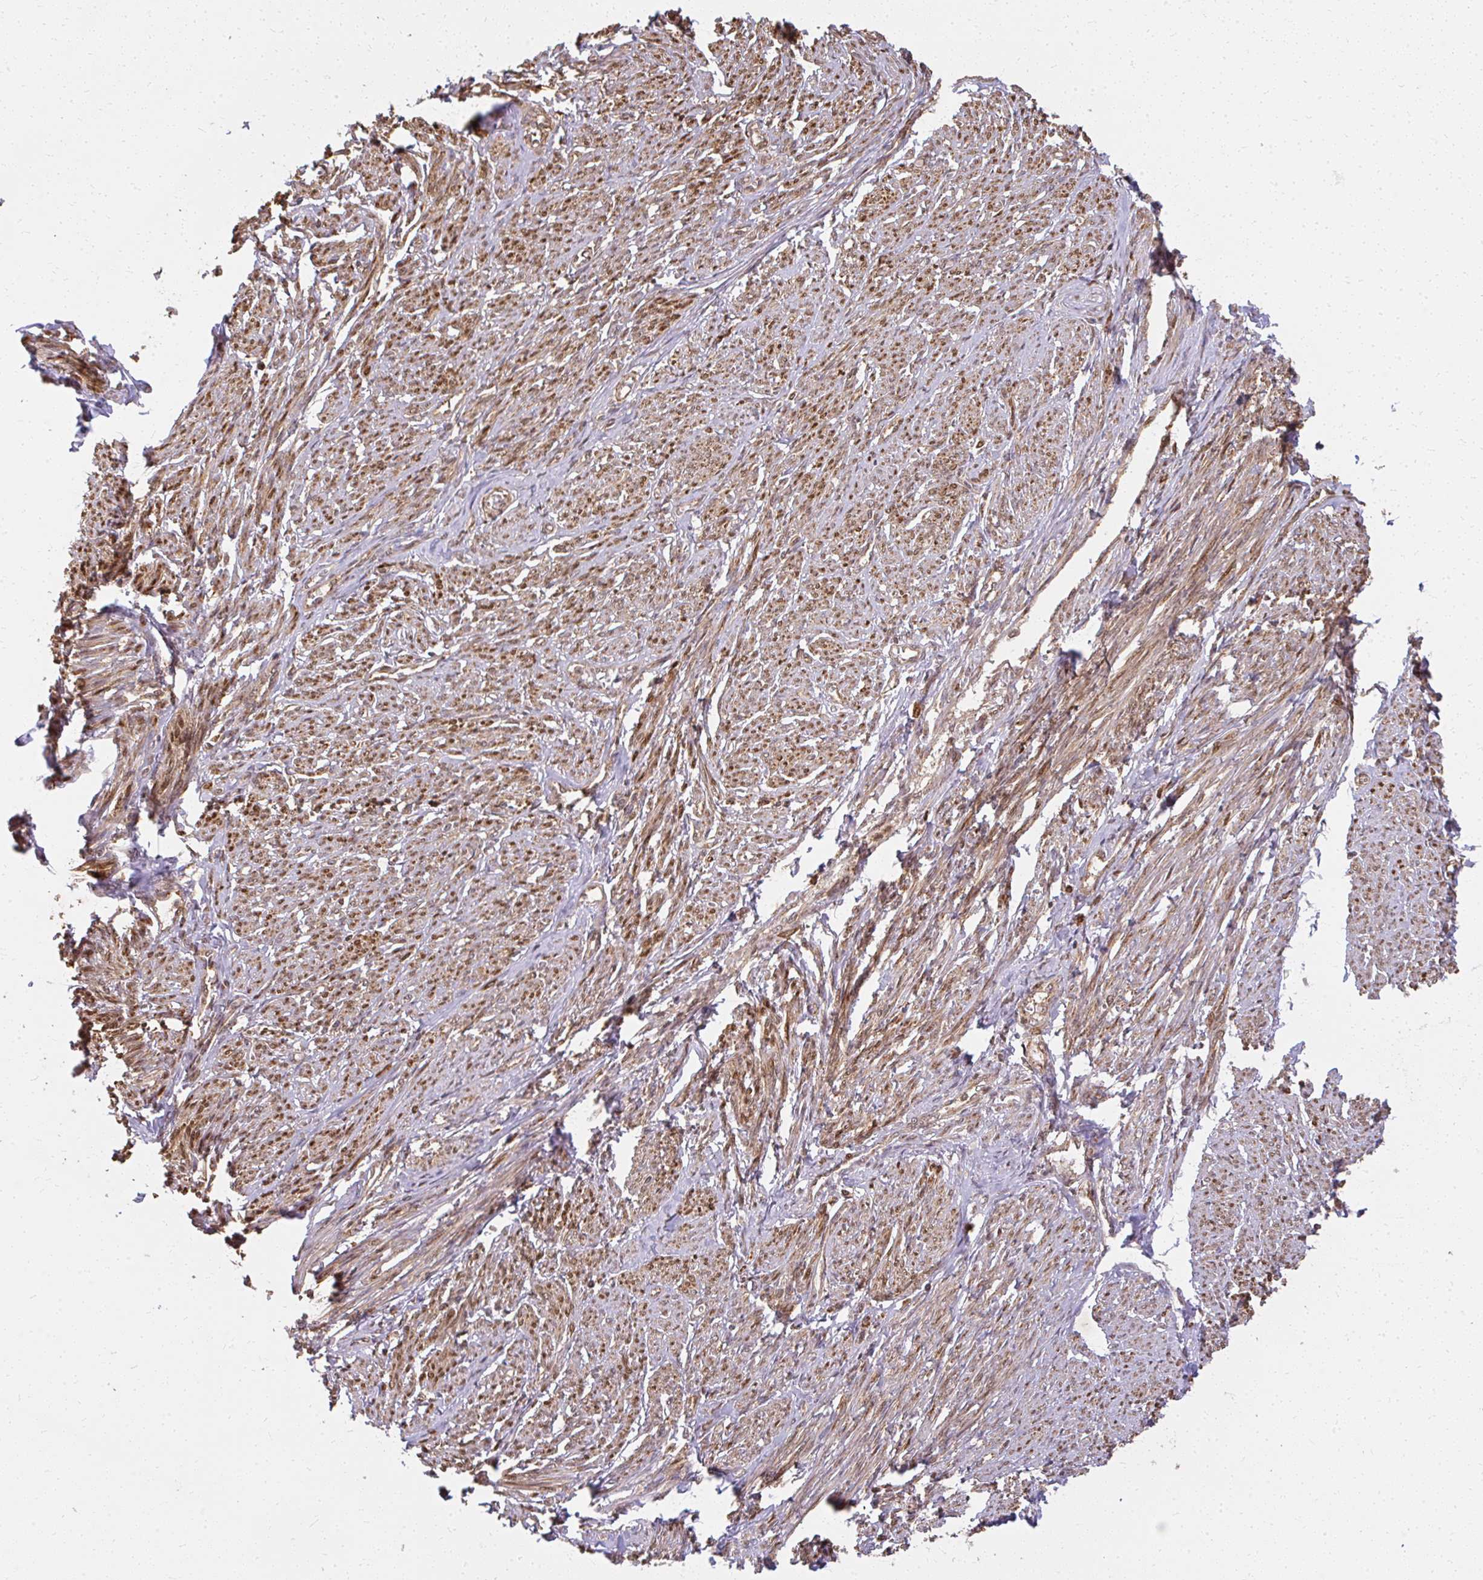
{"staining": {"intensity": "strong", "quantity": ">75%", "location": "nuclear"}, "tissue": "smooth muscle", "cell_type": "Smooth muscle cells", "image_type": "normal", "snomed": [{"axis": "morphology", "description": "Normal tissue, NOS"}, {"axis": "topography", "description": "Smooth muscle"}], "caption": "An immunohistochemistry micrograph of unremarkable tissue is shown. Protein staining in brown labels strong nuclear positivity in smooth muscle within smooth muscle cells.", "gene": "LARS2", "patient": {"sex": "female", "age": 65}}